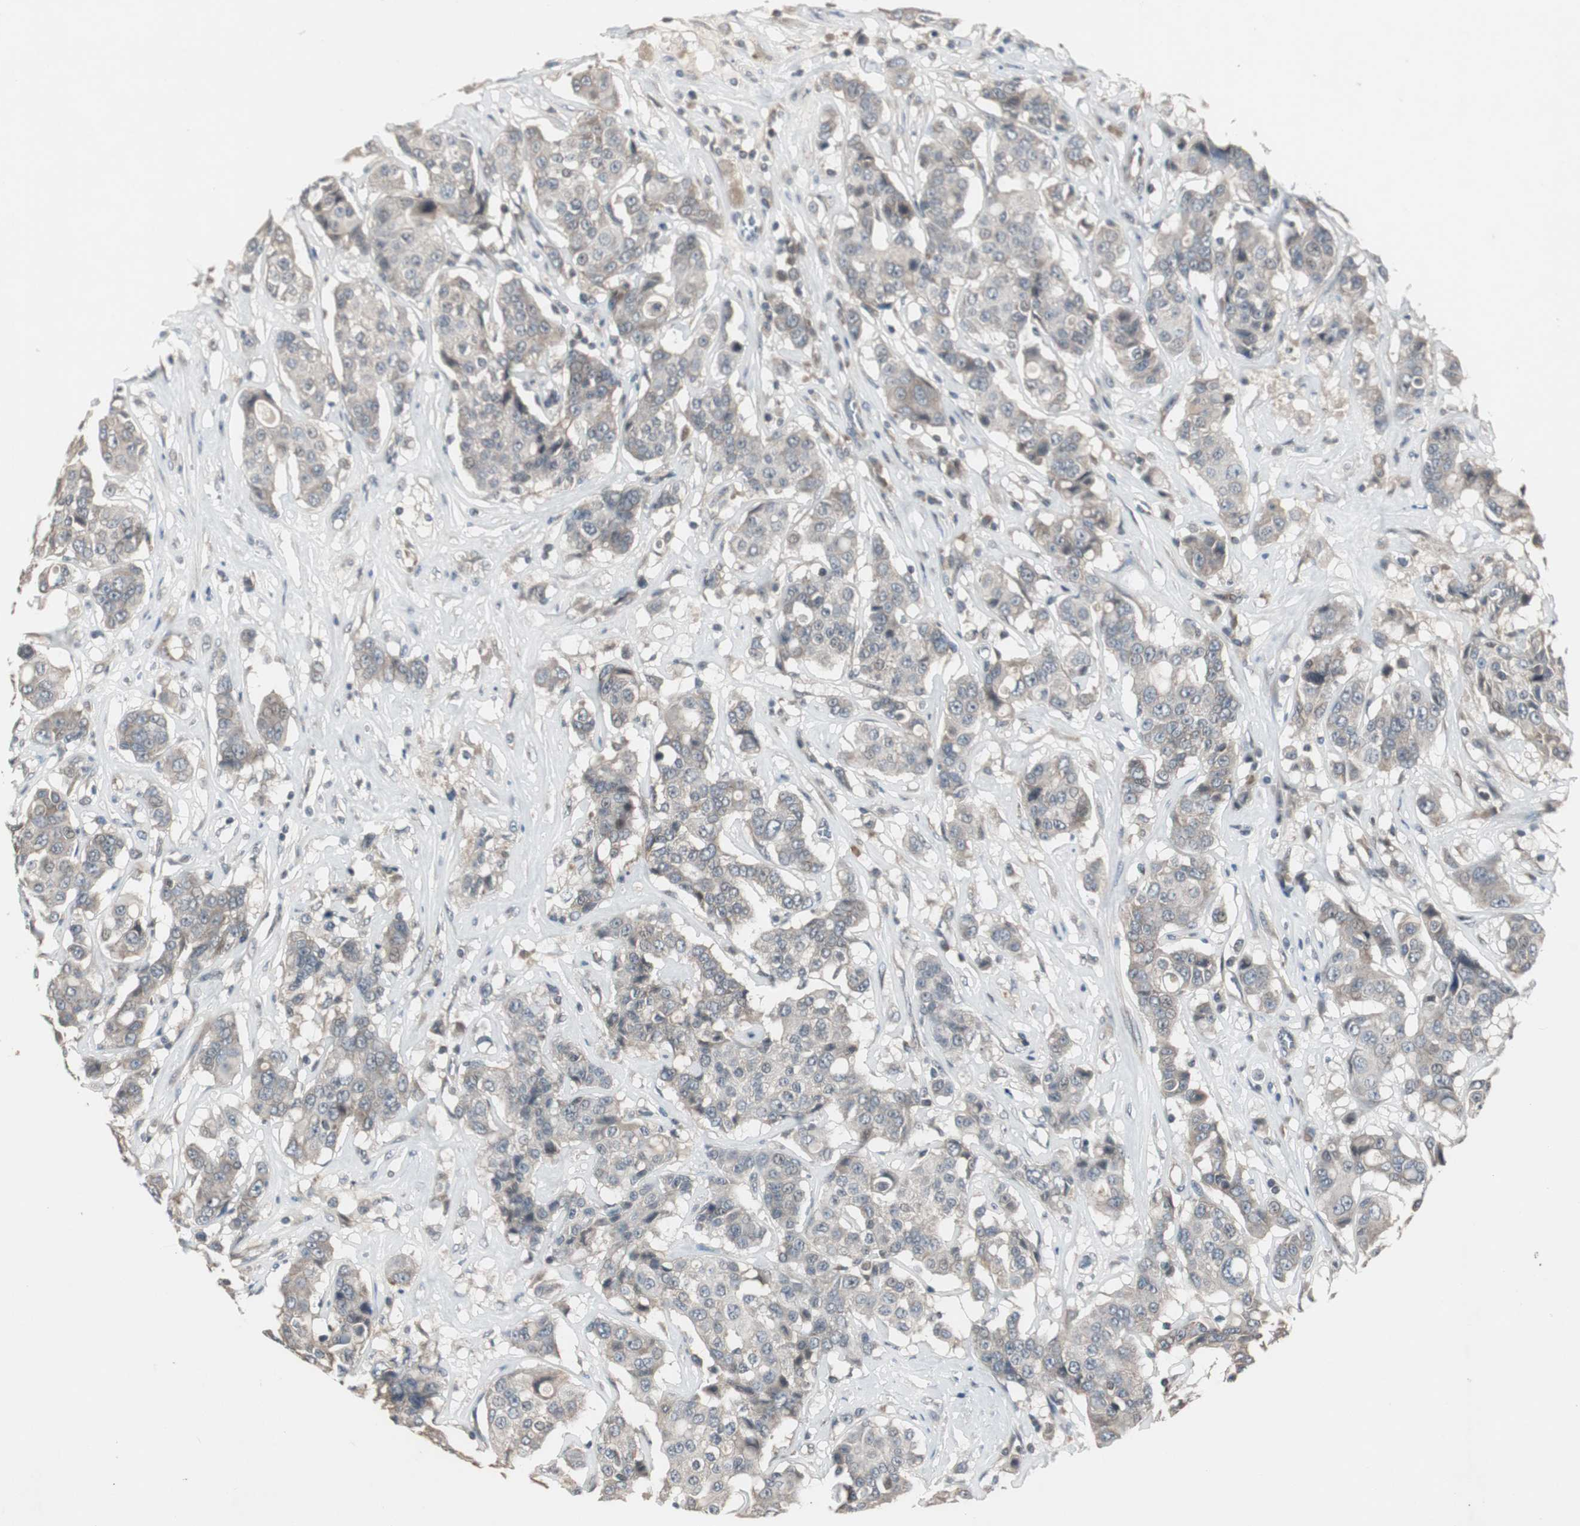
{"staining": {"intensity": "weak", "quantity": ">75%", "location": "cytoplasmic/membranous"}, "tissue": "breast cancer", "cell_type": "Tumor cells", "image_type": "cancer", "snomed": [{"axis": "morphology", "description": "Duct carcinoma"}, {"axis": "topography", "description": "Breast"}], "caption": "Immunohistochemistry histopathology image of human breast cancer (infiltrating ductal carcinoma) stained for a protein (brown), which demonstrates low levels of weak cytoplasmic/membranous positivity in about >75% of tumor cells.", "gene": "ZMPSTE24", "patient": {"sex": "female", "age": 27}}